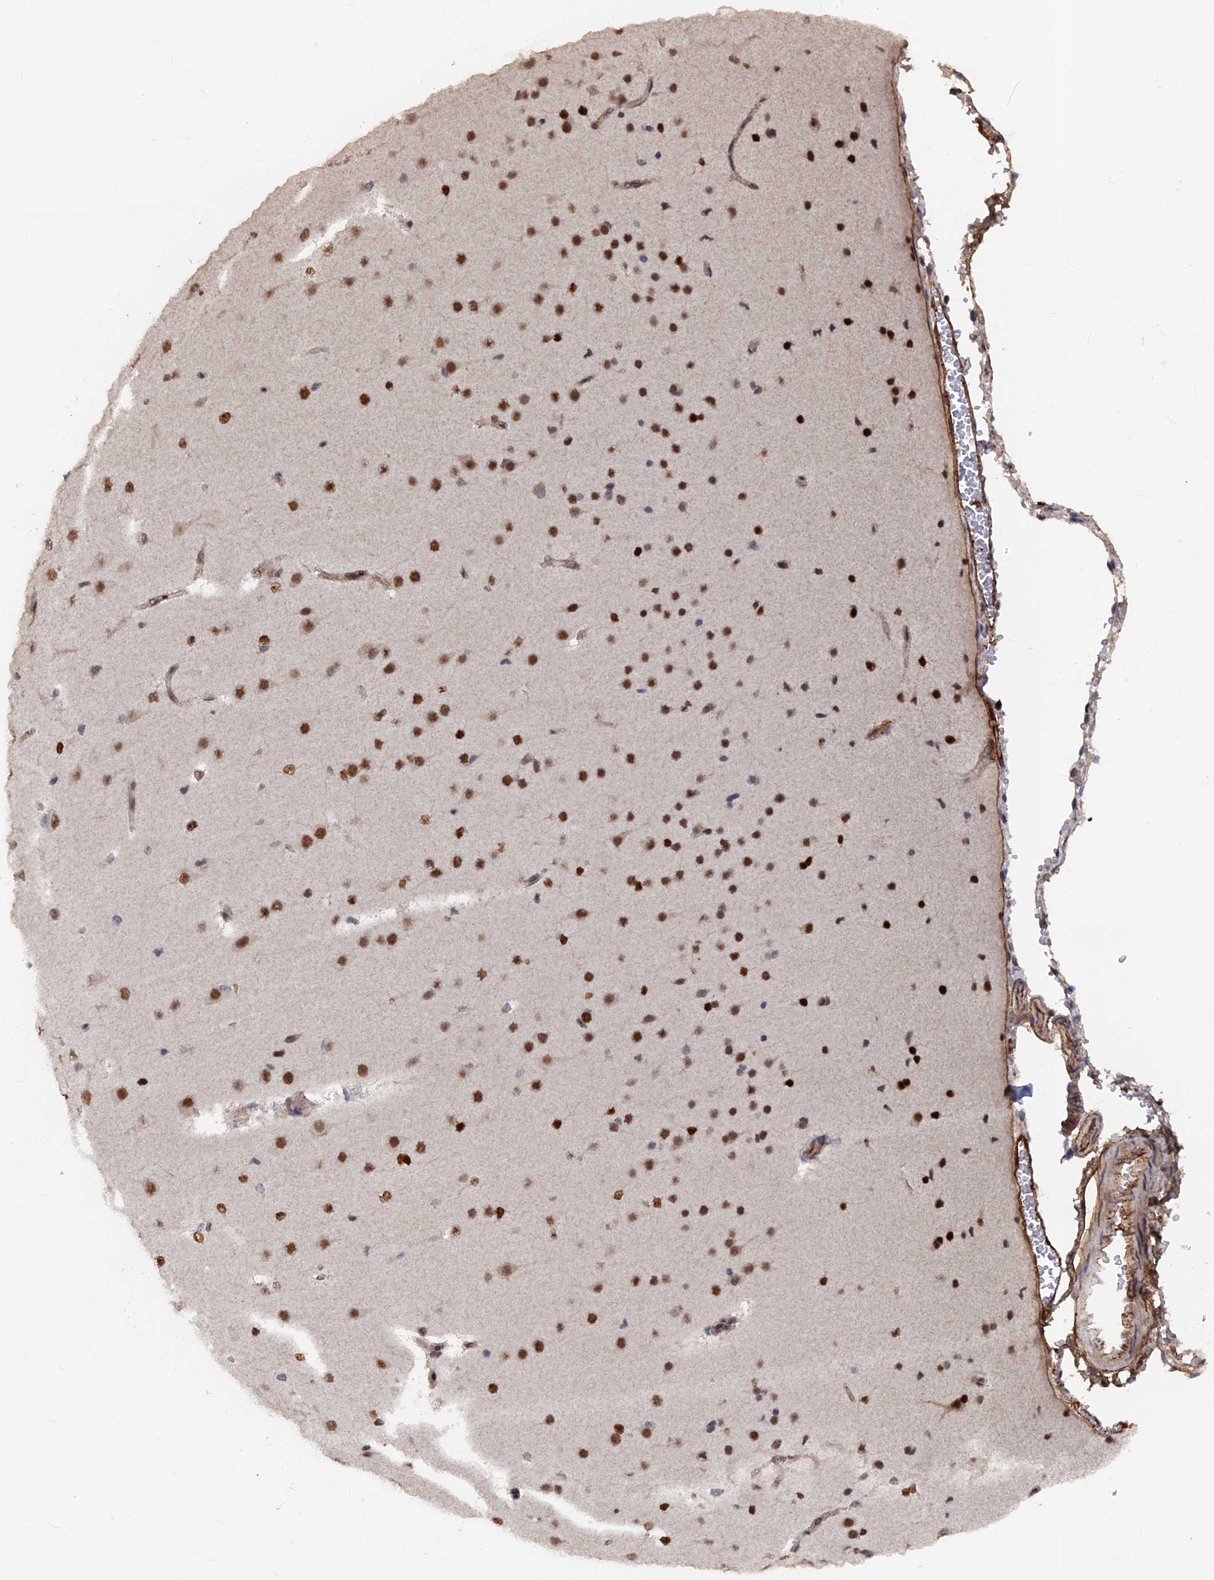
{"staining": {"intensity": "strong", "quantity": ">75%", "location": "cytoplasmic/membranous"}, "tissue": "cerebral cortex", "cell_type": "Endothelial cells", "image_type": "normal", "snomed": [{"axis": "morphology", "description": "Normal tissue, NOS"}, {"axis": "morphology", "description": "Developmental malformation"}, {"axis": "topography", "description": "Cerebral cortex"}], "caption": "Immunohistochemistry photomicrograph of normal human cerebral cortex stained for a protein (brown), which demonstrates high levels of strong cytoplasmic/membranous staining in about >75% of endothelial cells.", "gene": "SH3D21", "patient": {"sex": "female", "age": 30}}